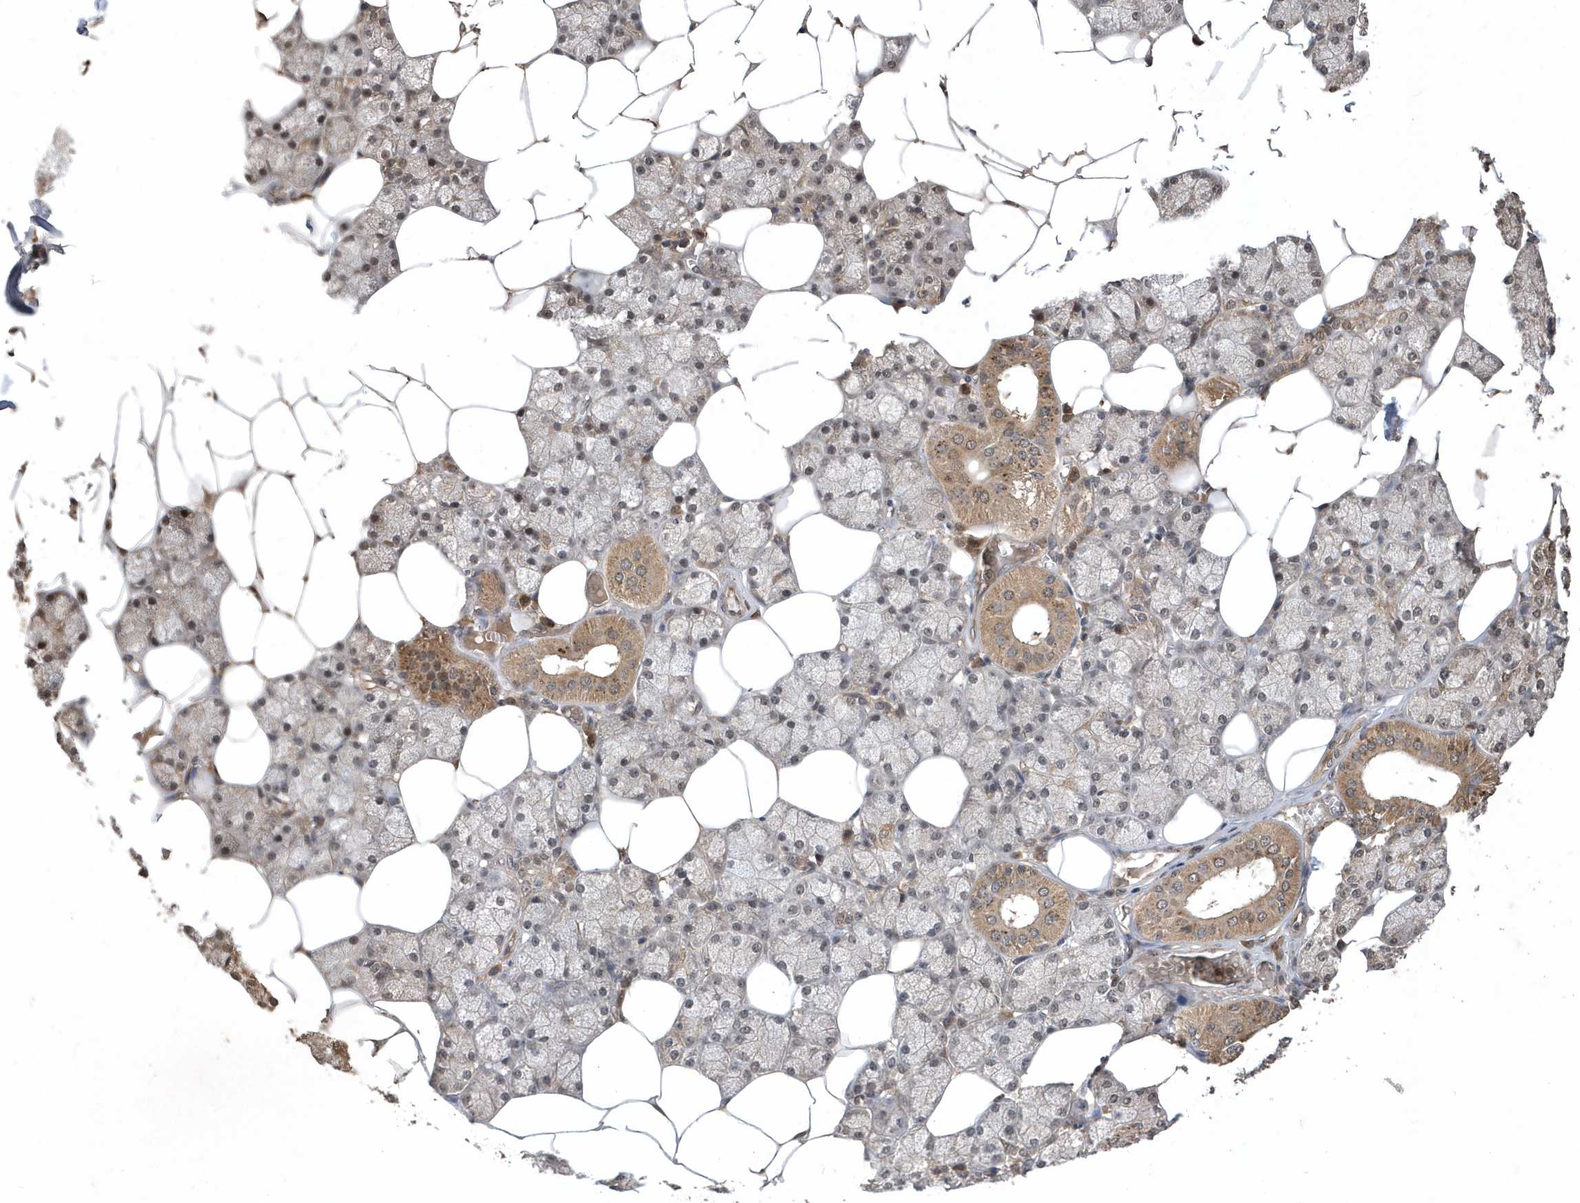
{"staining": {"intensity": "moderate", "quantity": "25%-75%", "location": "cytoplasmic/membranous"}, "tissue": "salivary gland", "cell_type": "Glandular cells", "image_type": "normal", "snomed": [{"axis": "morphology", "description": "Normal tissue, NOS"}, {"axis": "topography", "description": "Salivary gland"}], "caption": "The micrograph reveals a brown stain indicating the presence of a protein in the cytoplasmic/membranous of glandular cells in salivary gland.", "gene": "WASHC5", "patient": {"sex": "male", "age": 62}}